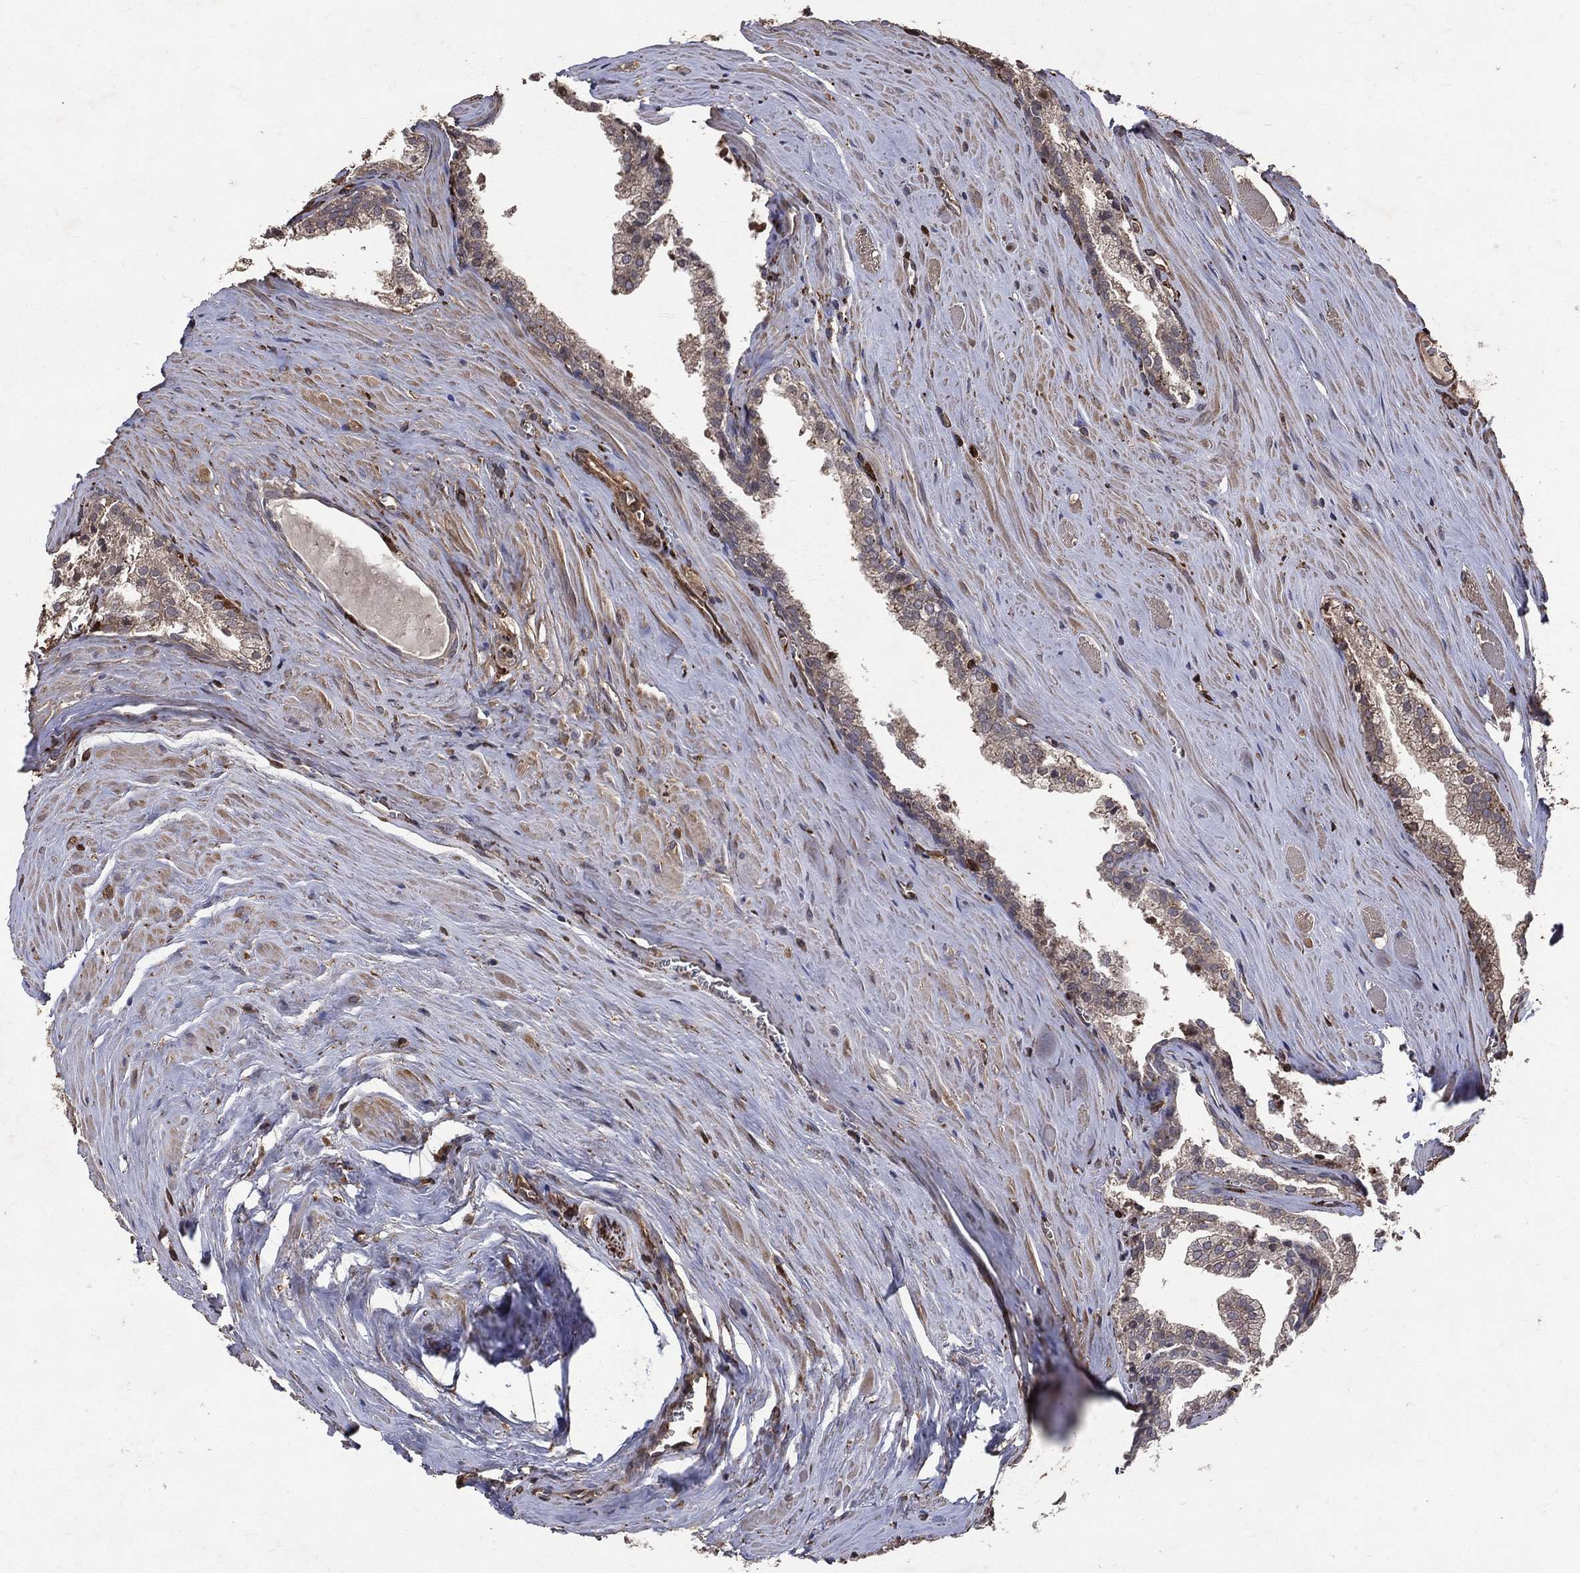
{"staining": {"intensity": "negative", "quantity": "none", "location": "none"}, "tissue": "prostate cancer", "cell_type": "Tumor cells", "image_type": "cancer", "snomed": [{"axis": "morphology", "description": "Adenocarcinoma, NOS"}, {"axis": "topography", "description": "Prostate"}], "caption": "Histopathology image shows no protein expression in tumor cells of prostate cancer (adenocarcinoma) tissue.", "gene": "DPYSL2", "patient": {"sex": "male", "age": 72}}